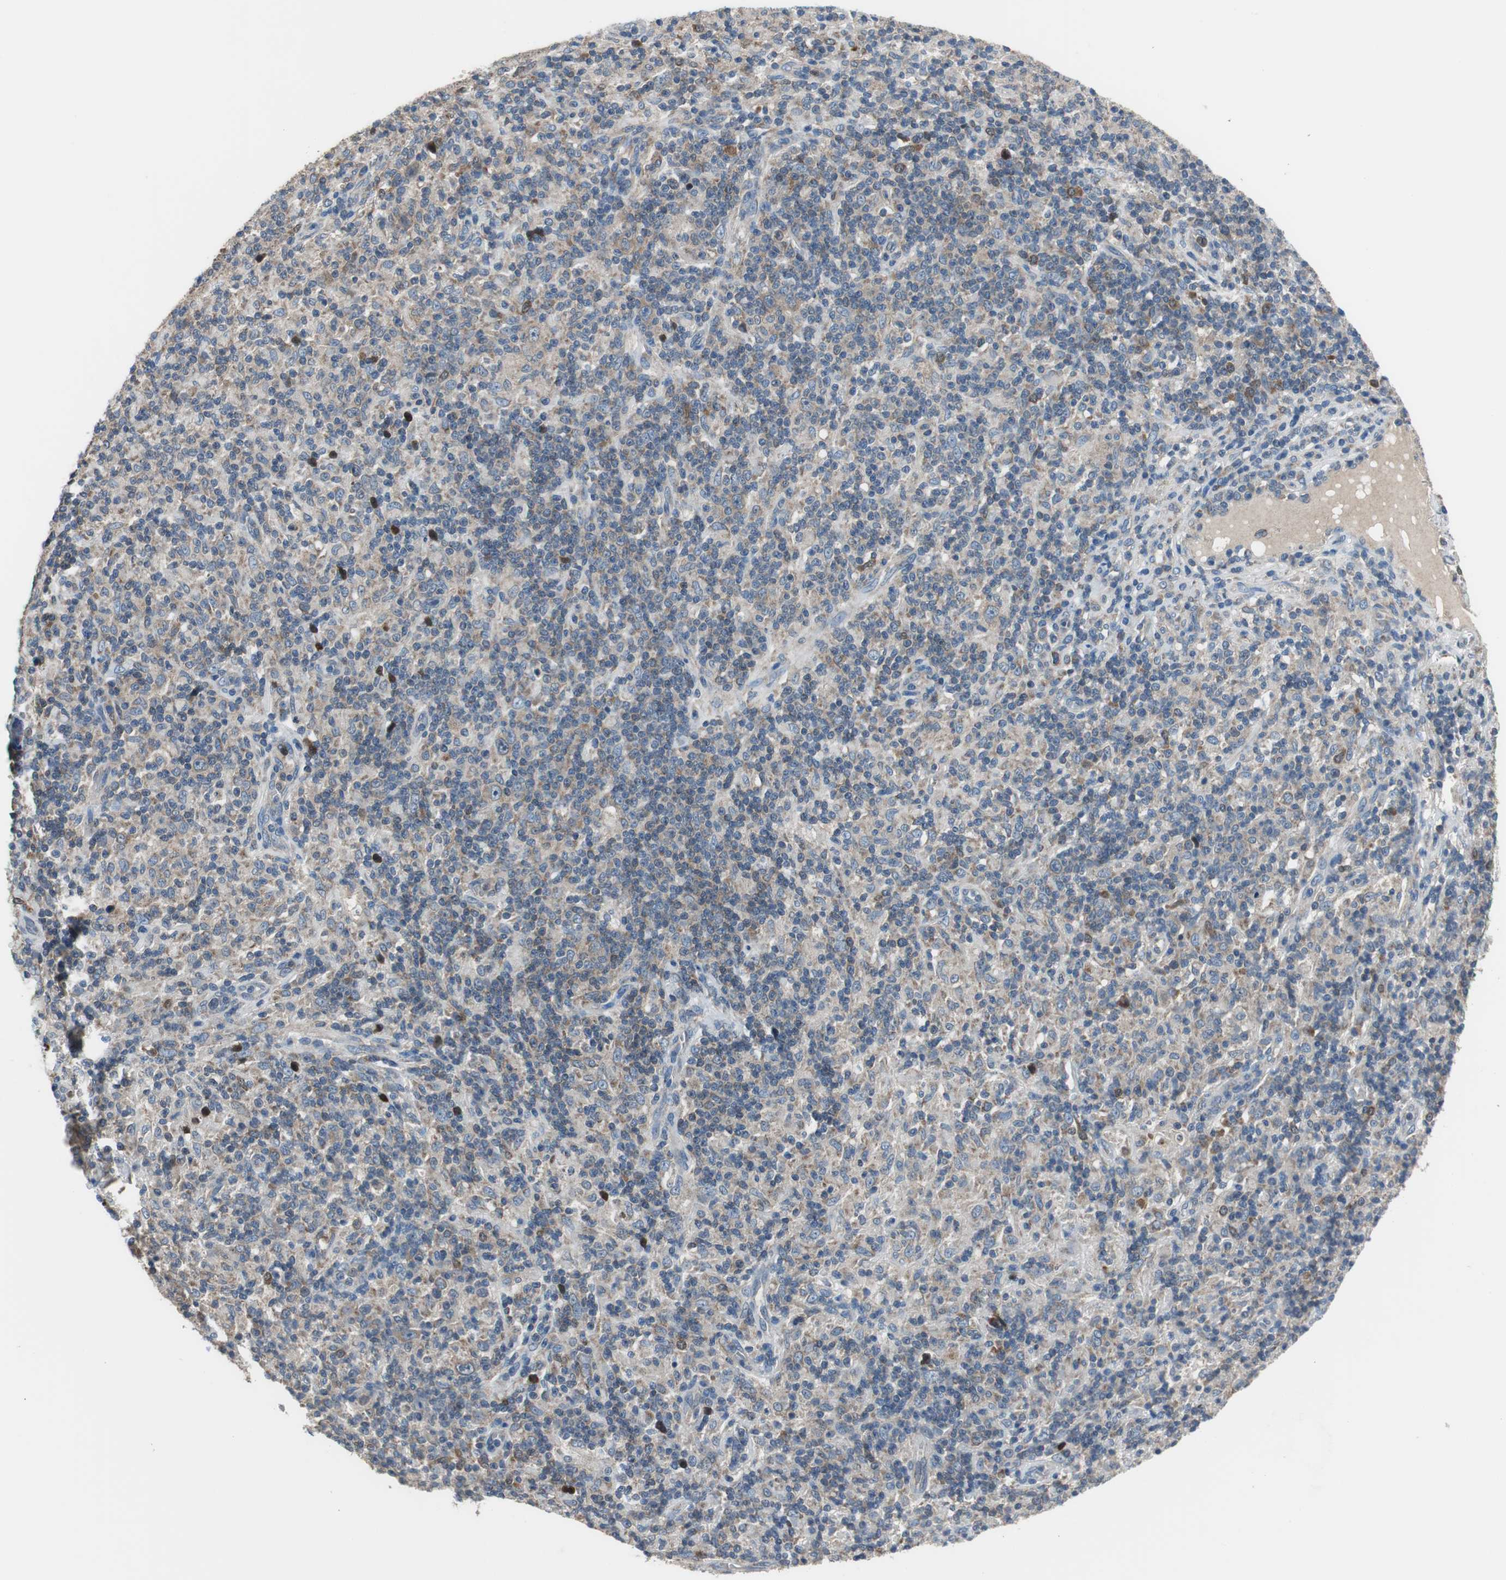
{"staining": {"intensity": "weak", "quantity": "25%-75%", "location": "cytoplasmic/membranous"}, "tissue": "lymphoma", "cell_type": "Tumor cells", "image_type": "cancer", "snomed": [{"axis": "morphology", "description": "Hodgkin's disease, NOS"}, {"axis": "topography", "description": "Lymph node"}], "caption": "A low amount of weak cytoplasmic/membranous expression is identified in about 25%-75% of tumor cells in lymphoma tissue. Ihc stains the protein of interest in brown and the nuclei are stained blue.", "gene": "PI4KB", "patient": {"sex": "male", "age": 70}}